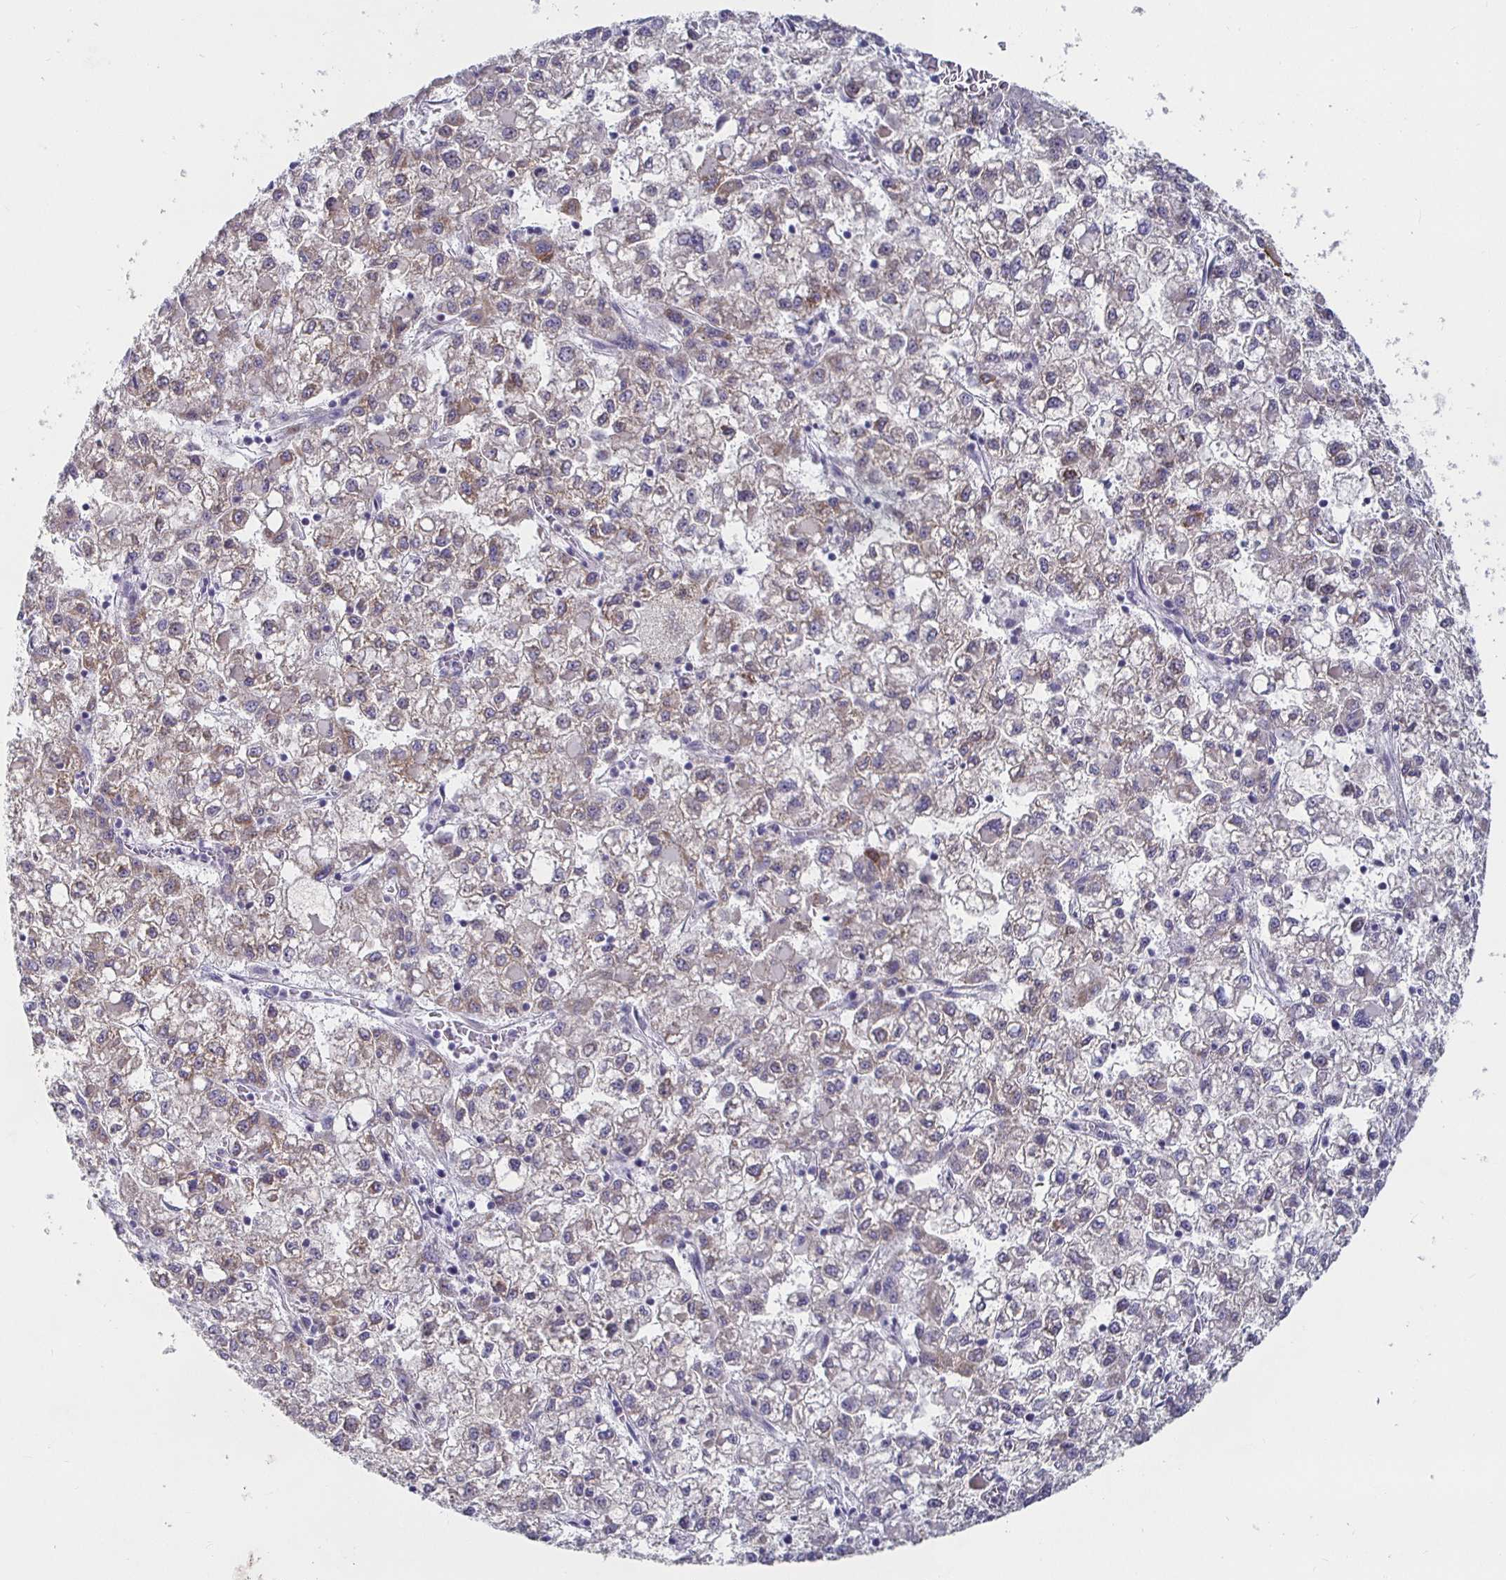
{"staining": {"intensity": "weak", "quantity": "25%-75%", "location": "cytoplasmic/membranous"}, "tissue": "liver cancer", "cell_type": "Tumor cells", "image_type": "cancer", "snomed": [{"axis": "morphology", "description": "Carcinoma, Hepatocellular, NOS"}, {"axis": "topography", "description": "Liver"}], "caption": "An image showing weak cytoplasmic/membranous positivity in approximately 25%-75% of tumor cells in liver cancer, as visualized by brown immunohistochemical staining.", "gene": "RNF144B", "patient": {"sex": "male", "age": 40}}